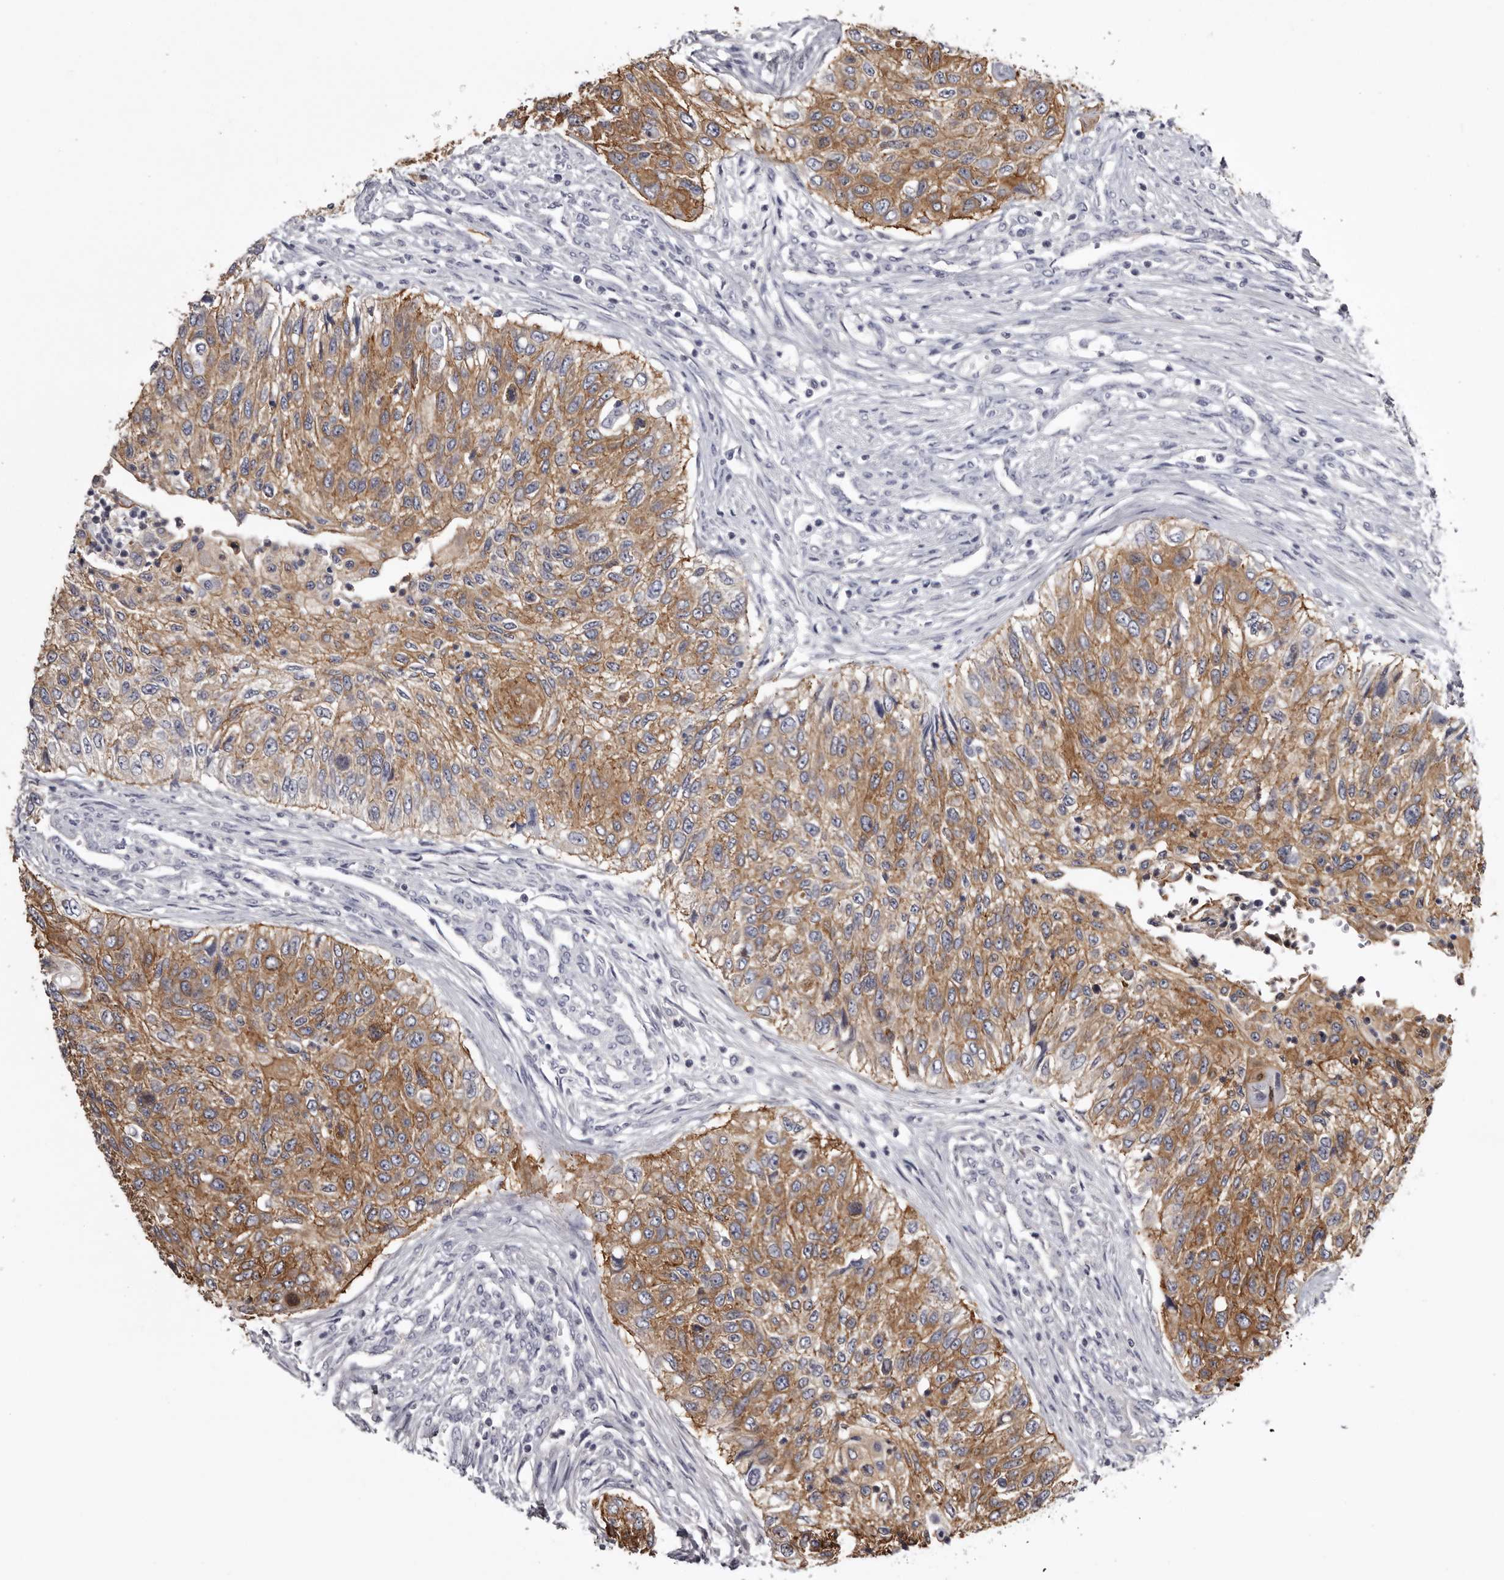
{"staining": {"intensity": "moderate", "quantity": ">75%", "location": "cytoplasmic/membranous"}, "tissue": "urothelial cancer", "cell_type": "Tumor cells", "image_type": "cancer", "snomed": [{"axis": "morphology", "description": "Urothelial carcinoma, High grade"}, {"axis": "topography", "description": "Urinary bladder"}], "caption": "Immunohistochemical staining of human urothelial cancer displays medium levels of moderate cytoplasmic/membranous protein expression in about >75% of tumor cells.", "gene": "LAD1", "patient": {"sex": "female", "age": 60}}